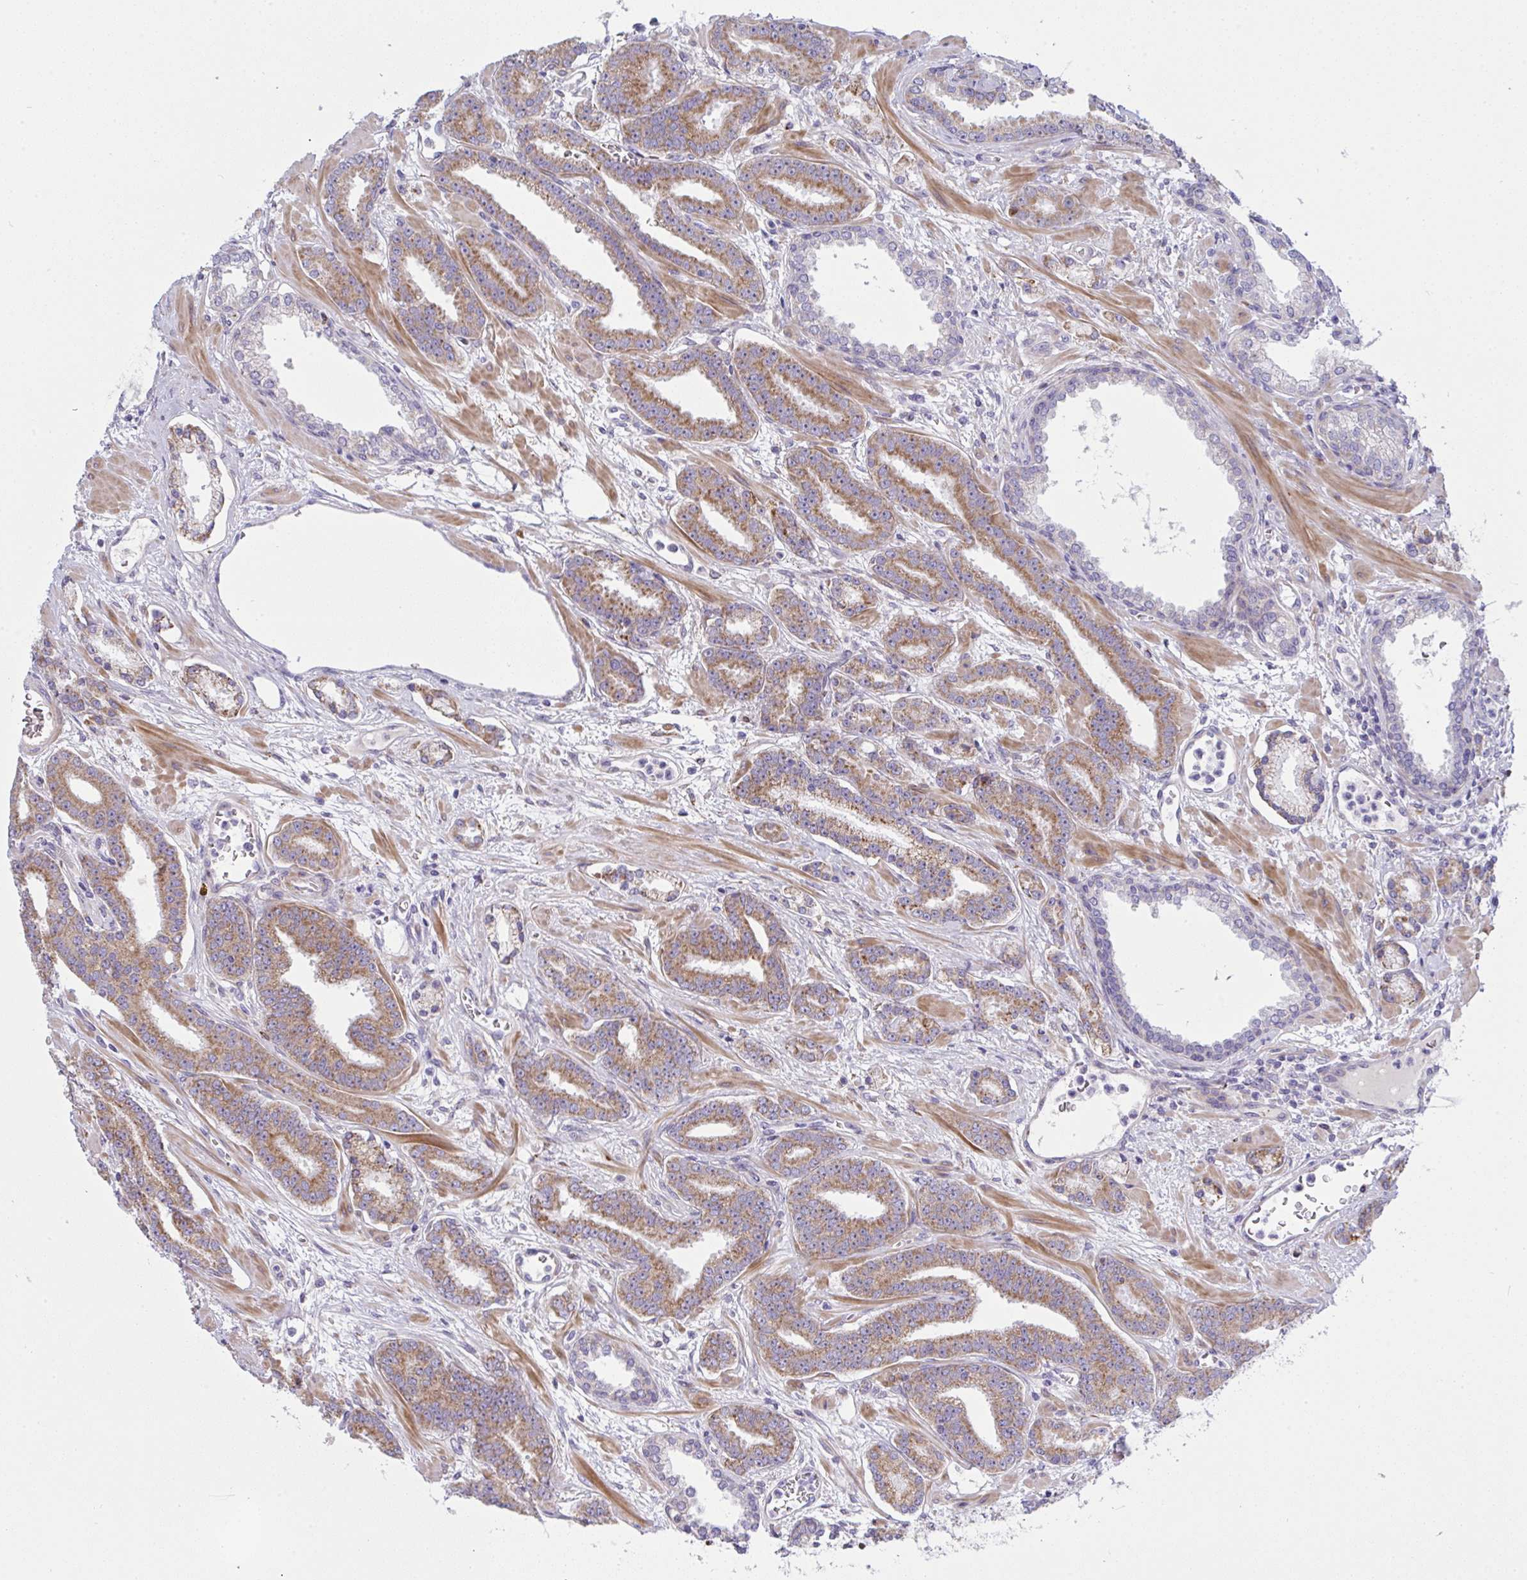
{"staining": {"intensity": "moderate", "quantity": ">75%", "location": "cytoplasmic/membranous"}, "tissue": "prostate cancer", "cell_type": "Tumor cells", "image_type": "cancer", "snomed": [{"axis": "morphology", "description": "Adenocarcinoma, High grade"}, {"axis": "topography", "description": "Prostate"}], "caption": "Human prostate cancer stained for a protein (brown) shows moderate cytoplasmic/membranous positive expression in approximately >75% of tumor cells.", "gene": "NTN1", "patient": {"sex": "male", "age": 60}}